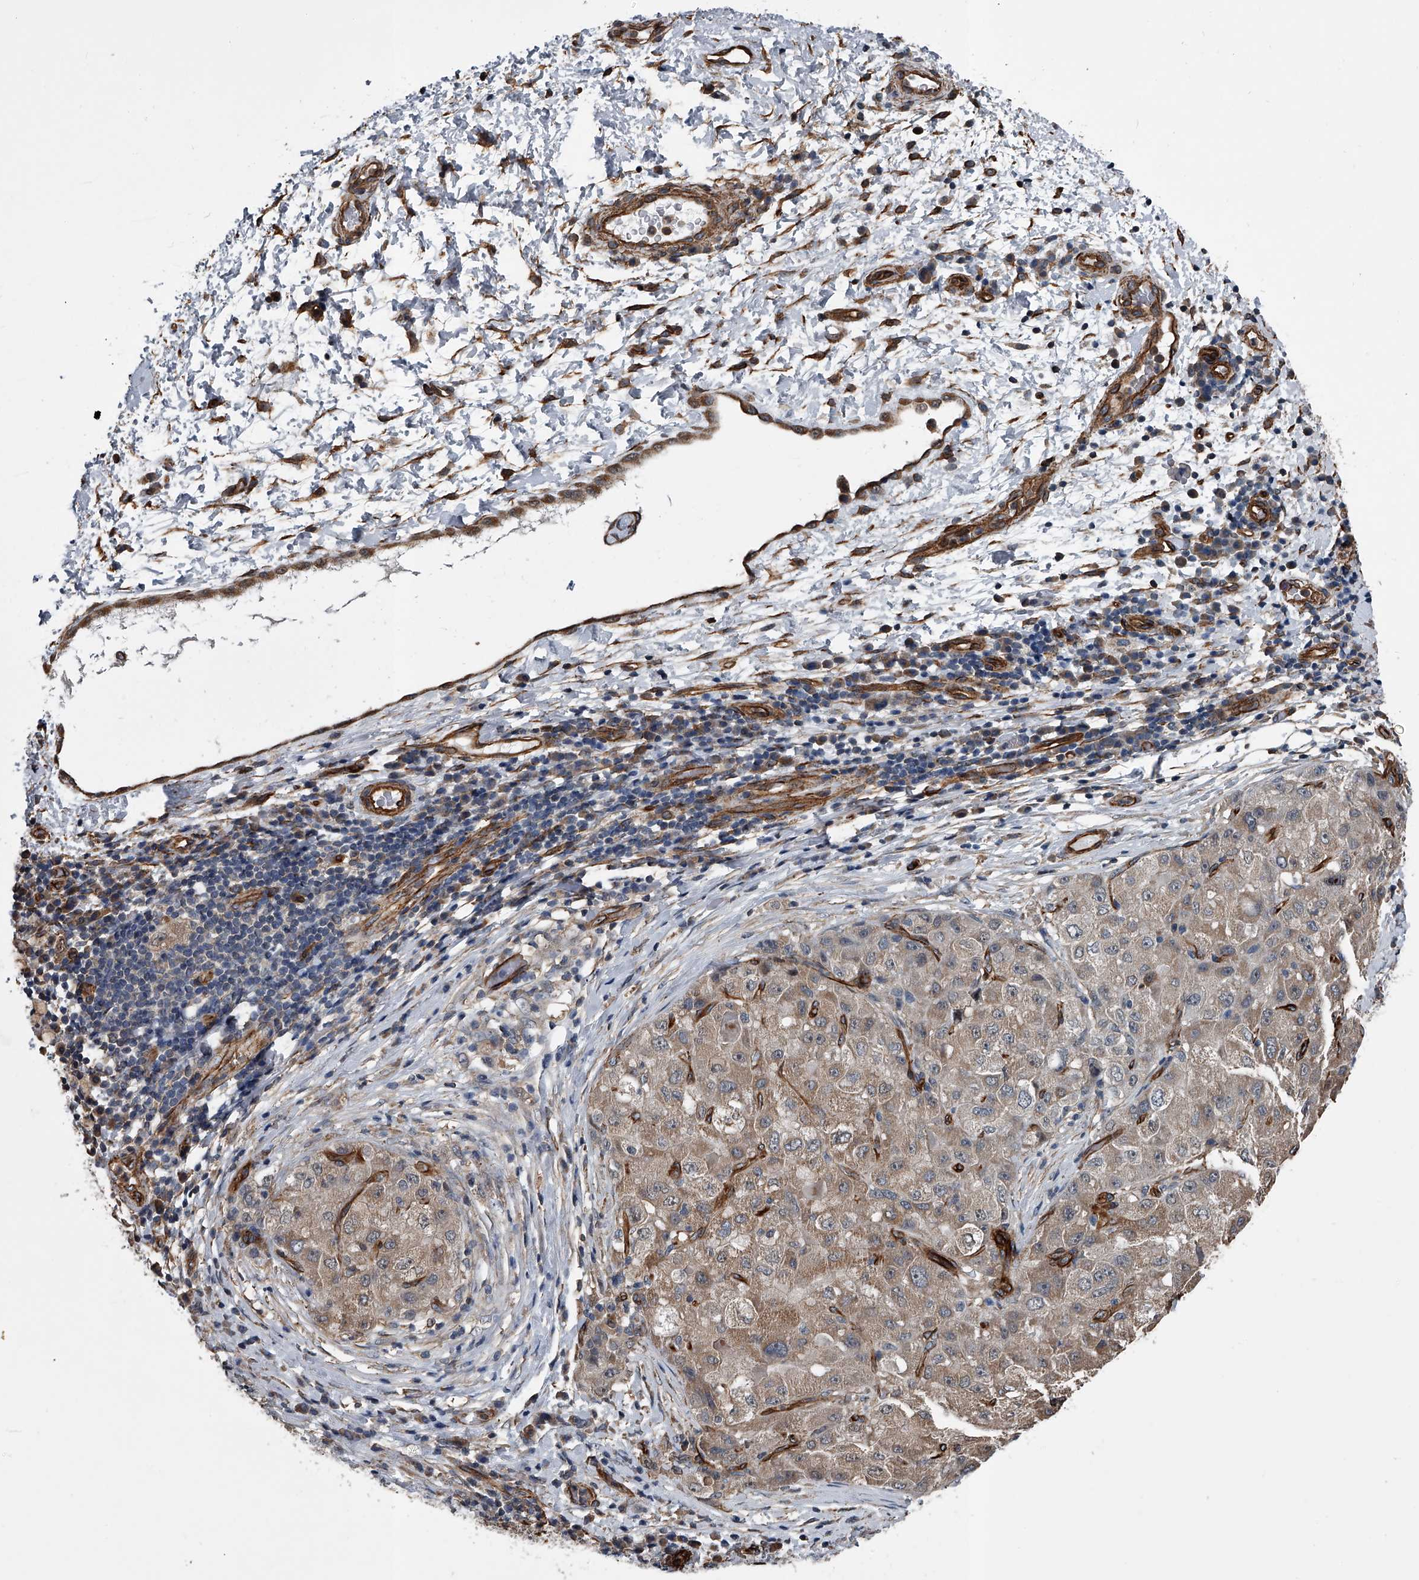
{"staining": {"intensity": "weak", "quantity": ">75%", "location": "cytoplasmic/membranous"}, "tissue": "liver cancer", "cell_type": "Tumor cells", "image_type": "cancer", "snomed": [{"axis": "morphology", "description": "Carcinoma, Hepatocellular, NOS"}, {"axis": "topography", "description": "Liver"}], "caption": "Immunohistochemical staining of human liver cancer (hepatocellular carcinoma) shows low levels of weak cytoplasmic/membranous protein positivity in about >75% of tumor cells. (DAB IHC, brown staining for protein, blue staining for nuclei).", "gene": "LDLRAD2", "patient": {"sex": "male", "age": 80}}